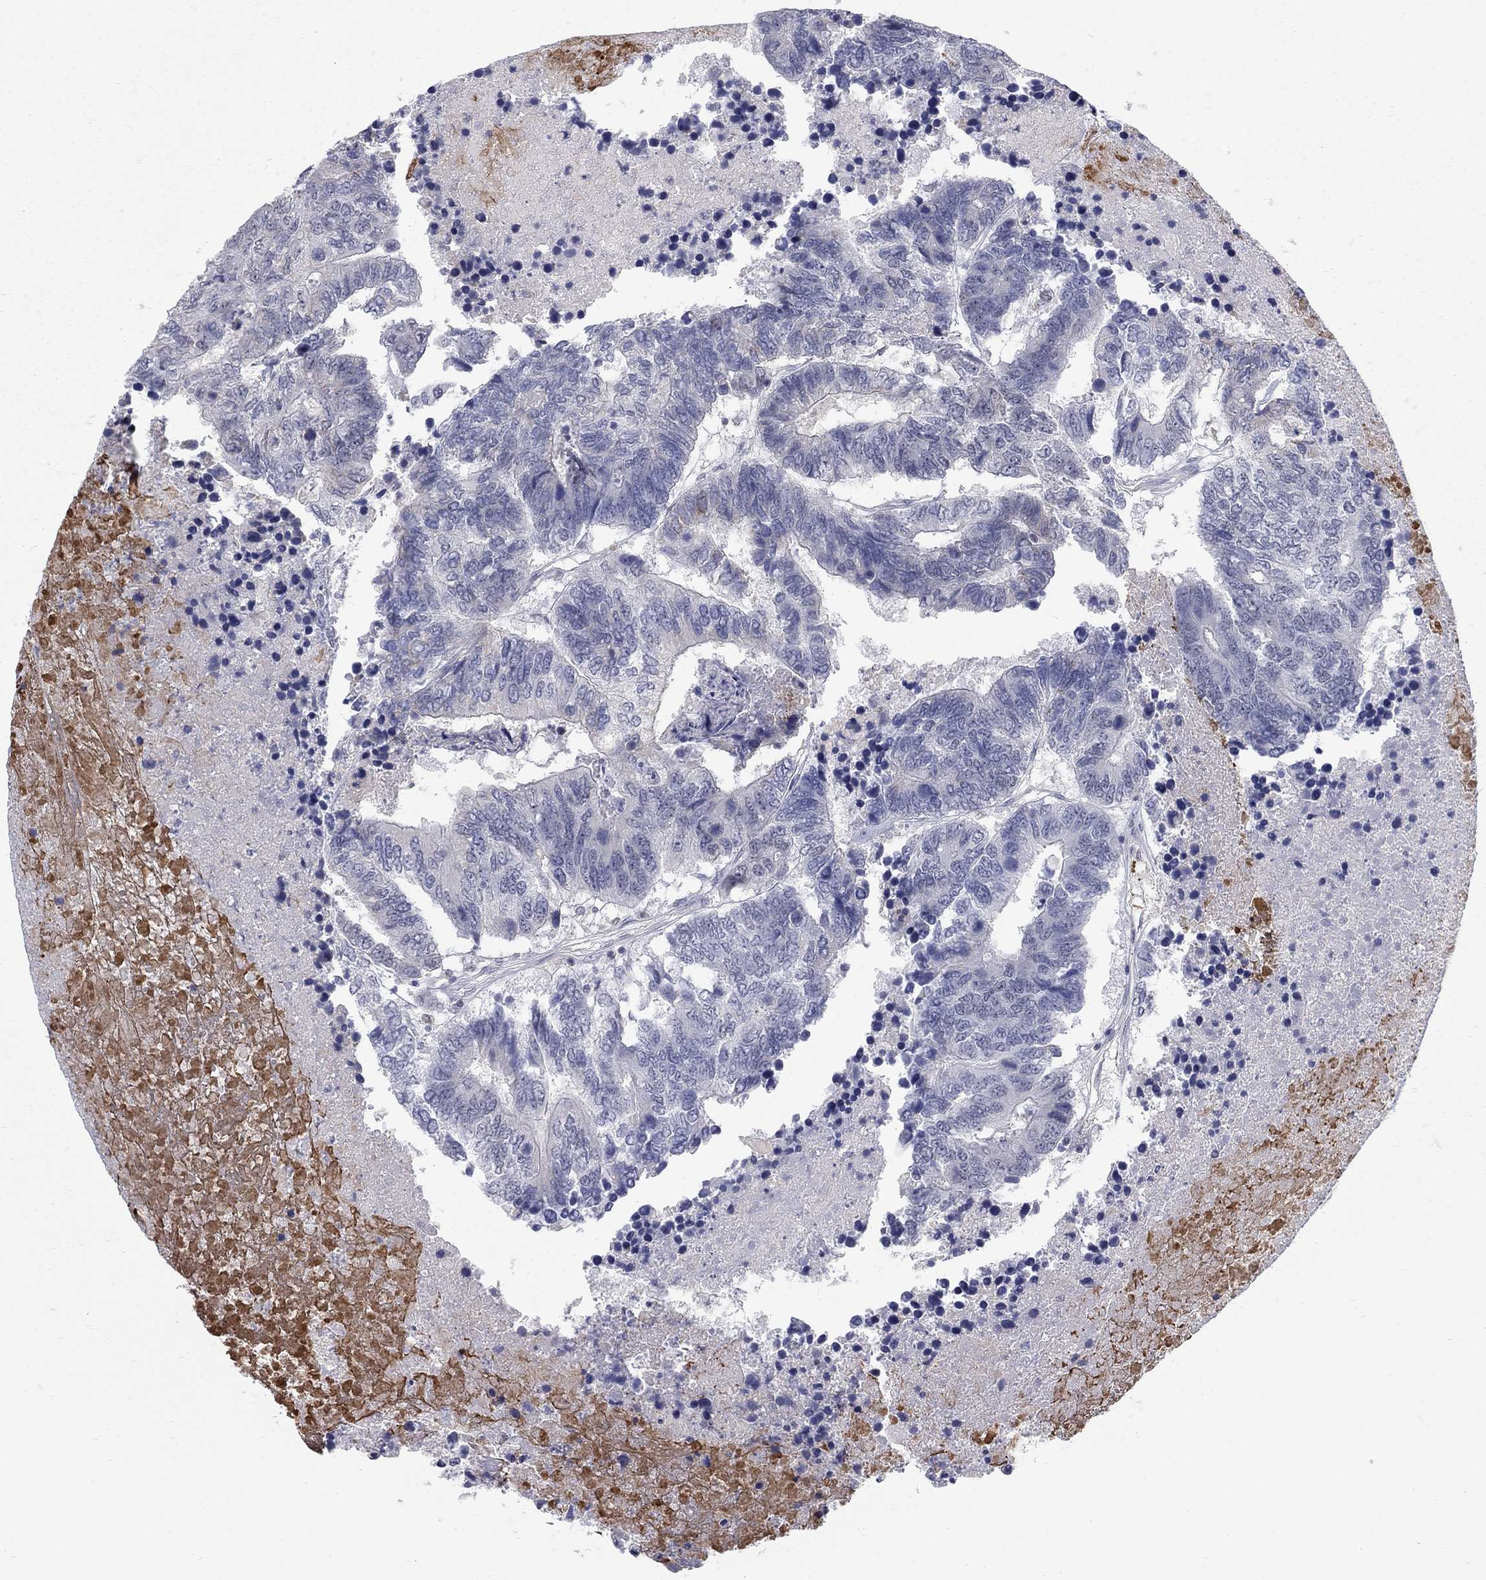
{"staining": {"intensity": "negative", "quantity": "none", "location": "none"}, "tissue": "colorectal cancer", "cell_type": "Tumor cells", "image_type": "cancer", "snomed": [{"axis": "morphology", "description": "Adenocarcinoma, NOS"}, {"axis": "topography", "description": "Colon"}], "caption": "Immunohistochemical staining of colorectal adenocarcinoma displays no significant staining in tumor cells.", "gene": "GCFC2", "patient": {"sex": "female", "age": 48}}